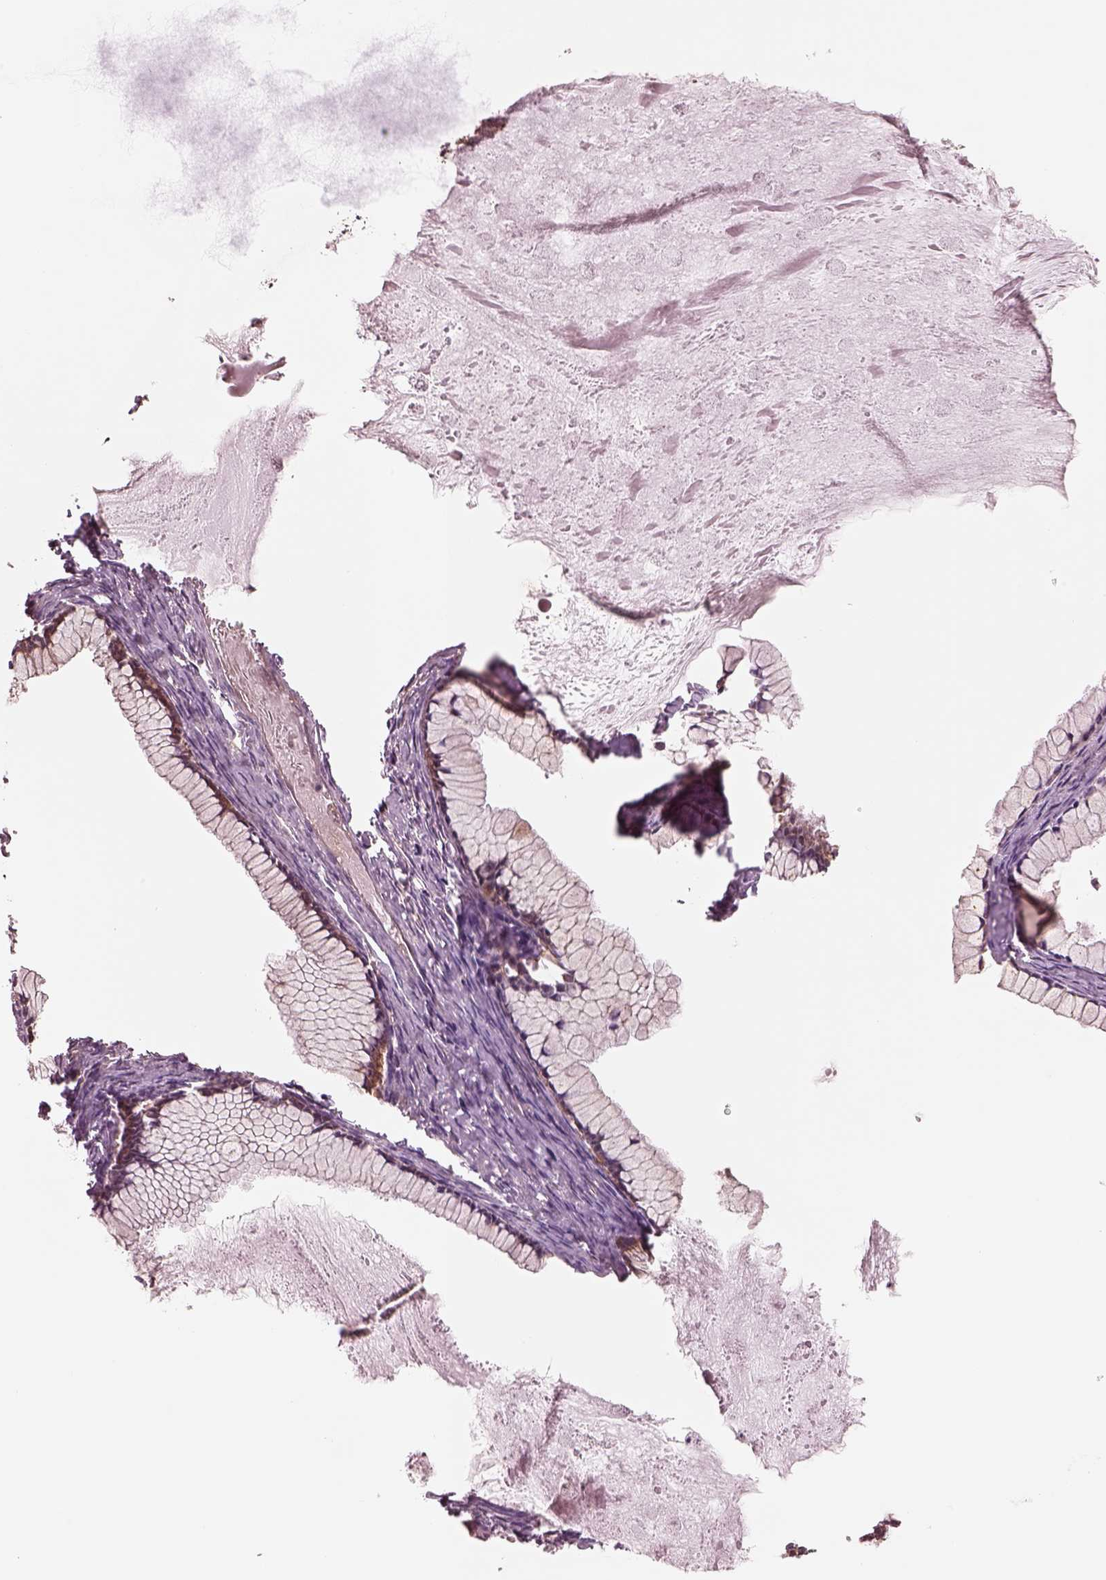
{"staining": {"intensity": "moderate", "quantity": "<25%", "location": "cytoplasmic/membranous"}, "tissue": "ovarian cancer", "cell_type": "Tumor cells", "image_type": "cancer", "snomed": [{"axis": "morphology", "description": "Cystadenocarcinoma, mucinous, NOS"}, {"axis": "topography", "description": "Ovary"}], "caption": "Immunohistochemical staining of ovarian cancer (mucinous cystadenocarcinoma) demonstrates low levels of moderate cytoplasmic/membranous staining in about <25% of tumor cells.", "gene": "ASCC2", "patient": {"sex": "female", "age": 41}}